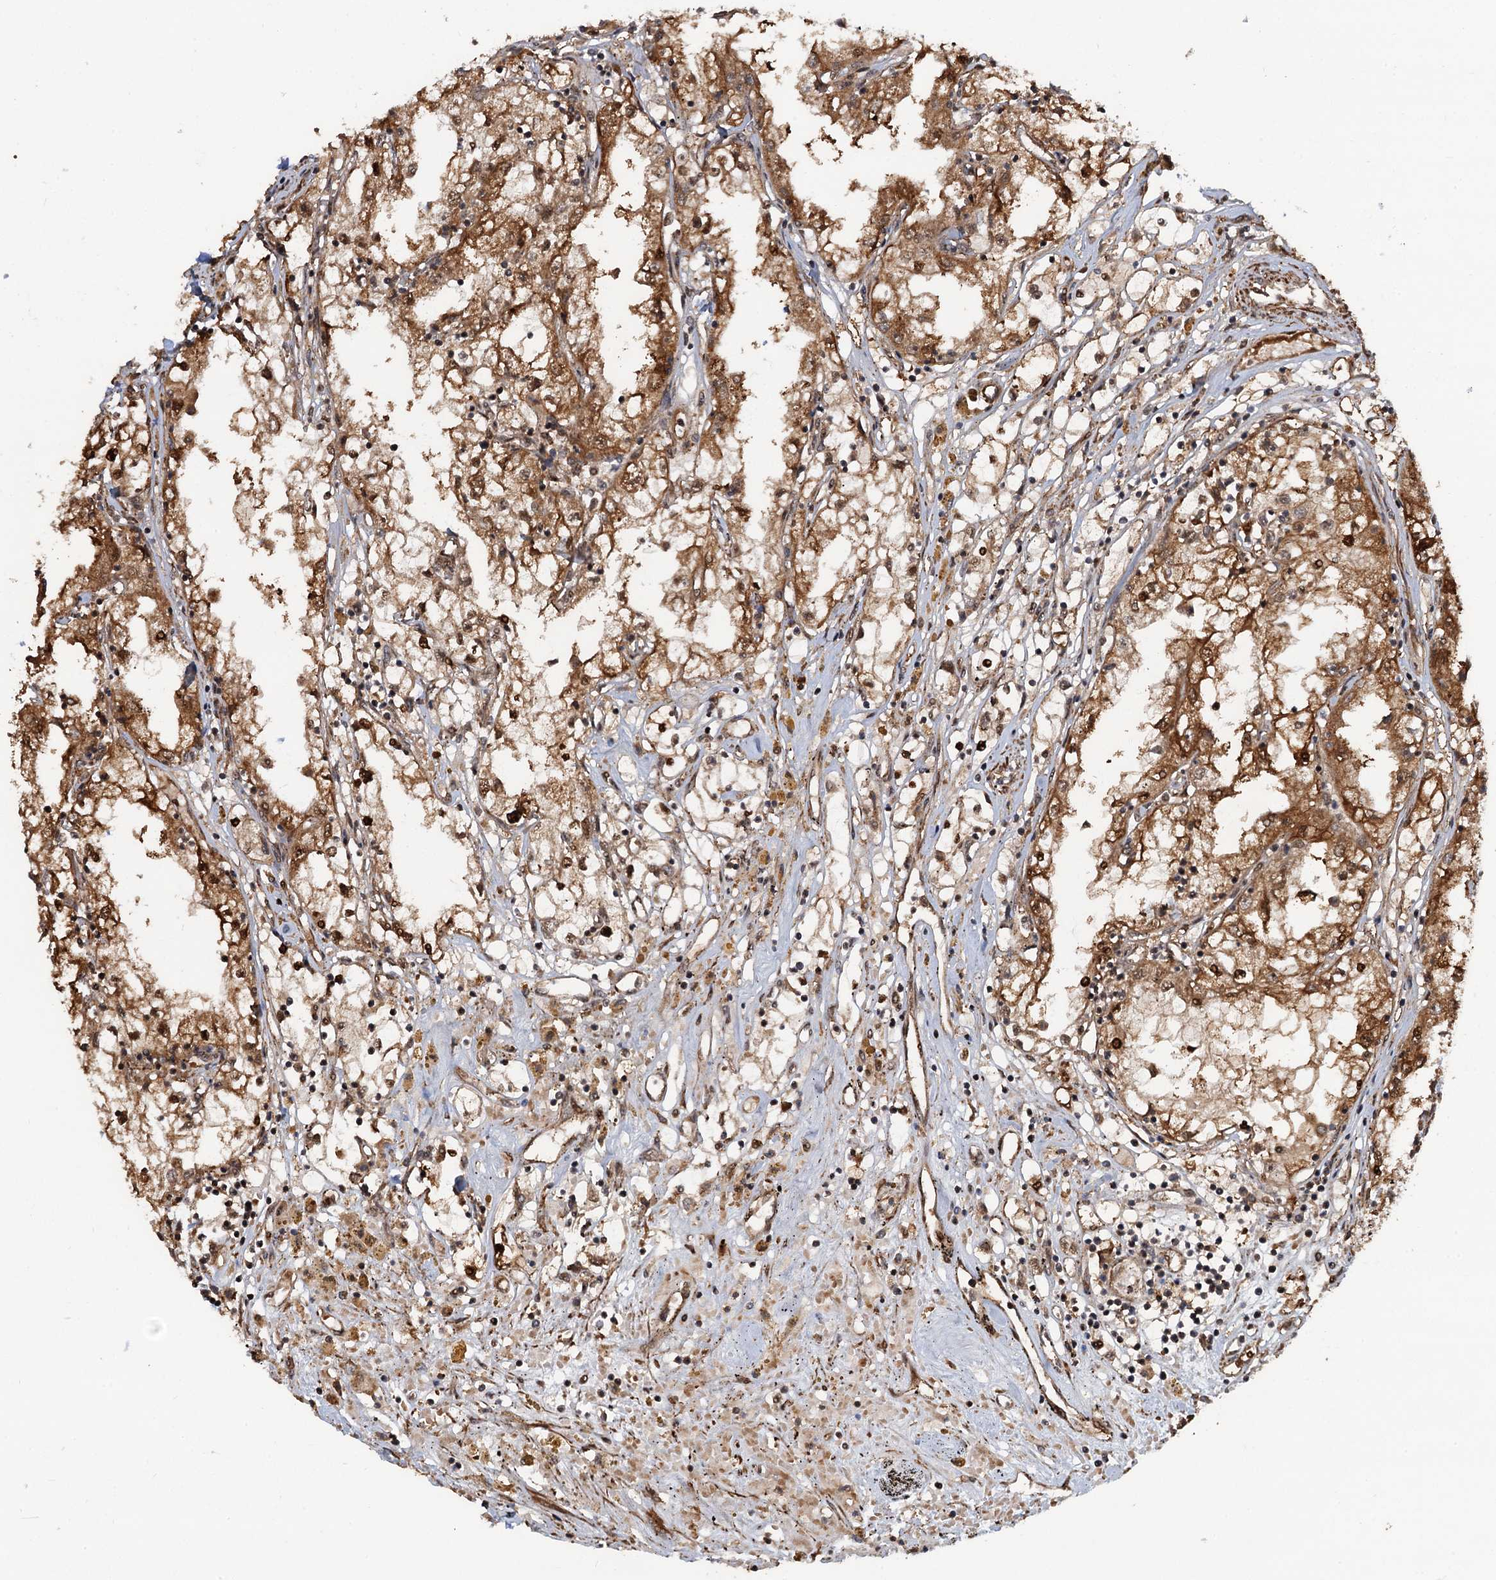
{"staining": {"intensity": "moderate", "quantity": ">75%", "location": "cytoplasmic/membranous,nuclear"}, "tissue": "renal cancer", "cell_type": "Tumor cells", "image_type": "cancer", "snomed": [{"axis": "morphology", "description": "Adenocarcinoma, NOS"}, {"axis": "topography", "description": "Kidney"}], "caption": "IHC (DAB (3,3'-diaminobenzidine)) staining of human adenocarcinoma (renal) reveals moderate cytoplasmic/membranous and nuclear protein positivity in approximately >75% of tumor cells.", "gene": "SNRNP25", "patient": {"sex": "male", "age": 56}}